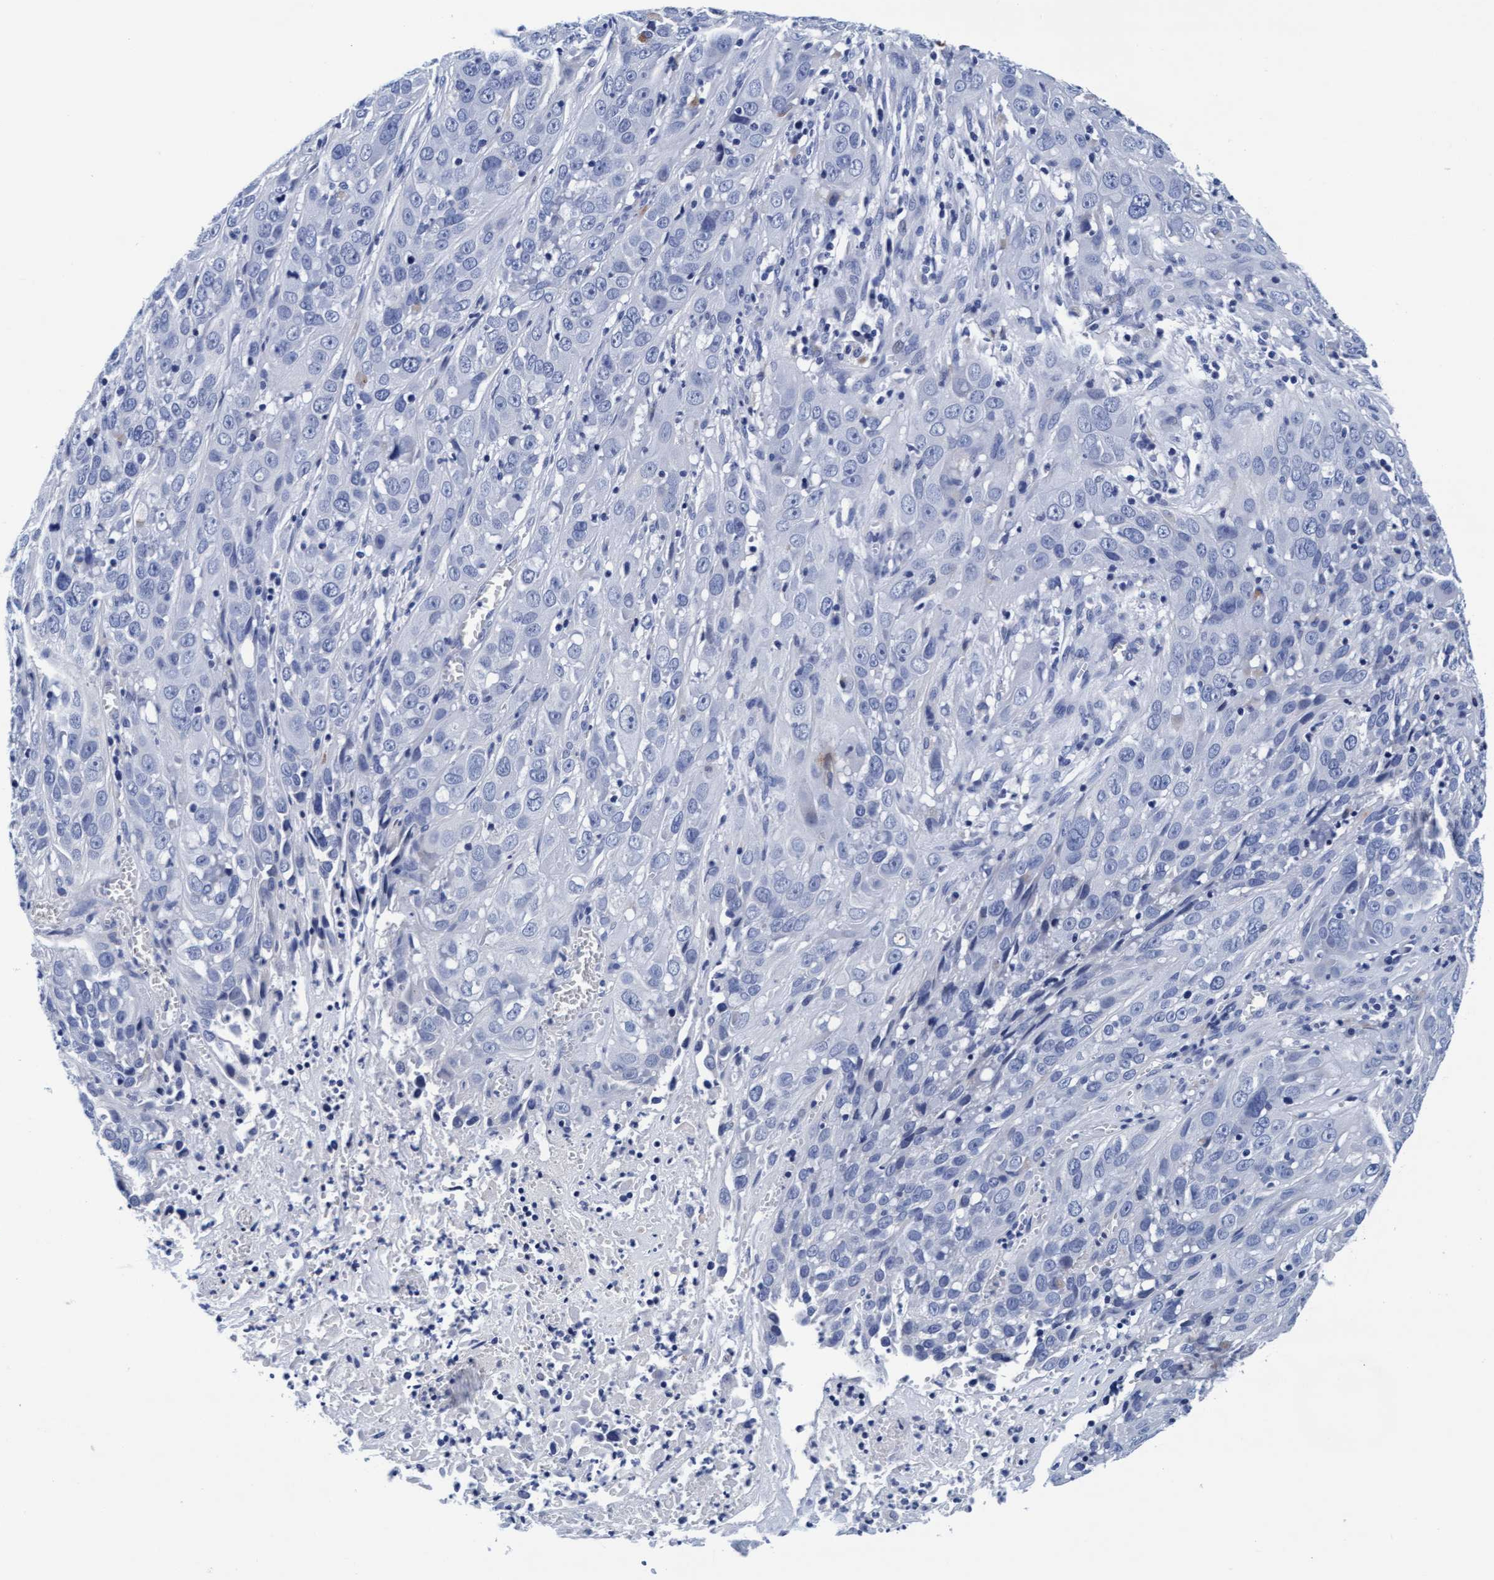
{"staining": {"intensity": "negative", "quantity": "none", "location": "none"}, "tissue": "cervical cancer", "cell_type": "Tumor cells", "image_type": "cancer", "snomed": [{"axis": "morphology", "description": "Squamous cell carcinoma, NOS"}, {"axis": "topography", "description": "Cervix"}], "caption": "A histopathology image of human cervical squamous cell carcinoma is negative for staining in tumor cells. (DAB immunohistochemistry, high magnification).", "gene": "ARSG", "patient": {"sex": "female", "age": 32}}